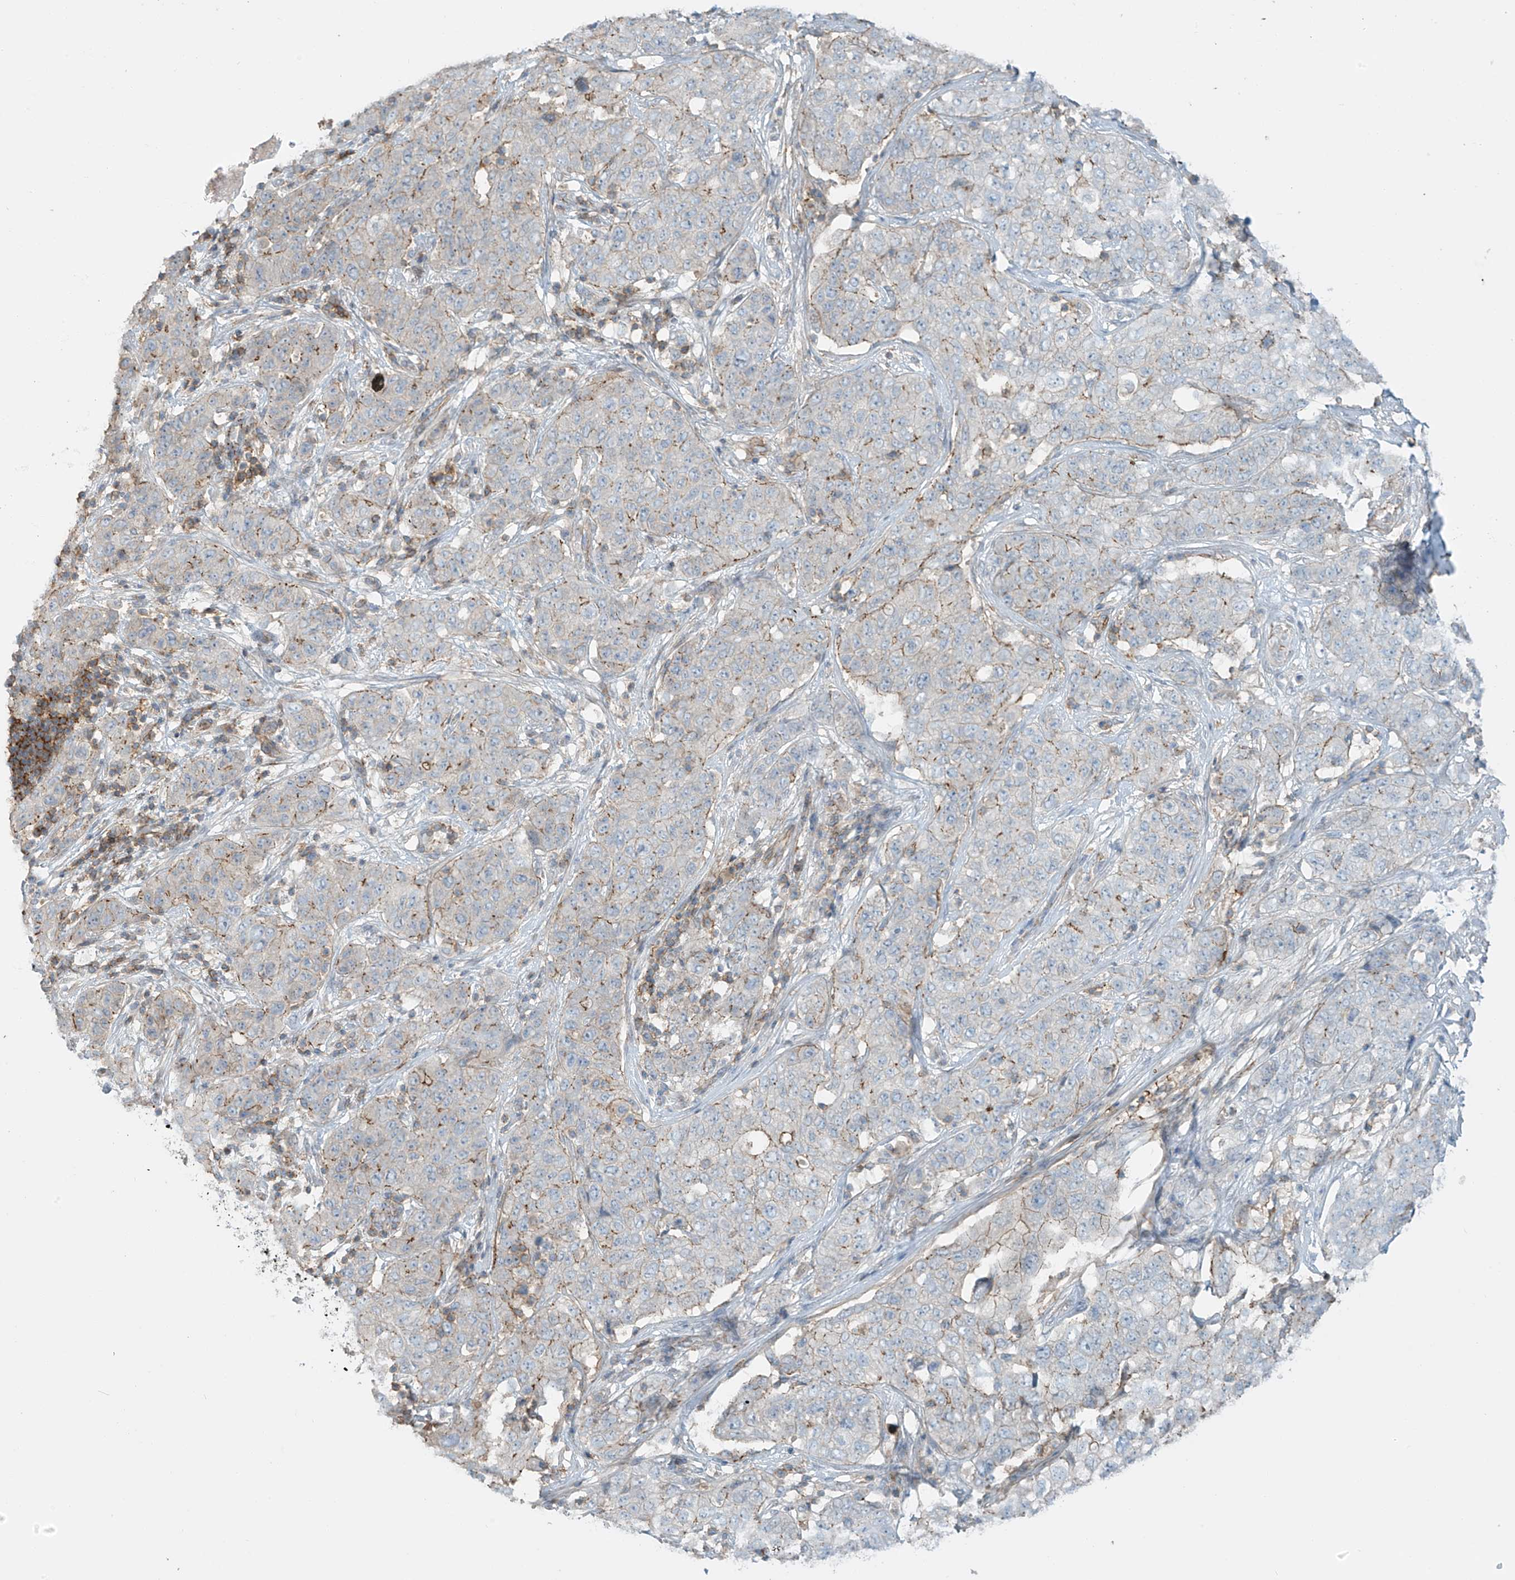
{"staining": {"intensity": "weak", "quantity": "<25%", "location": "cytoplasmic/membranous"}, "tissue": "stomach cancer", "cell_type": "Tumor cells", "image_type": "cancer", "snomed": [{"axis": "morphology", "description": "Normal tissue, NOS"}, {"axis": "morphology", "description": "Adenocarcinoma, NOS"}, {"axis": "topography", "description": "Lymph node"}, {"axis": "topography", "description": "Stomach"}], "caption": "Protein analysis of stomach cancer (adenocarcinoma) displays no significant expression in tumor cells.", "gene": "SLC9A2", "patient": {"sex": "male", "age": 48}}